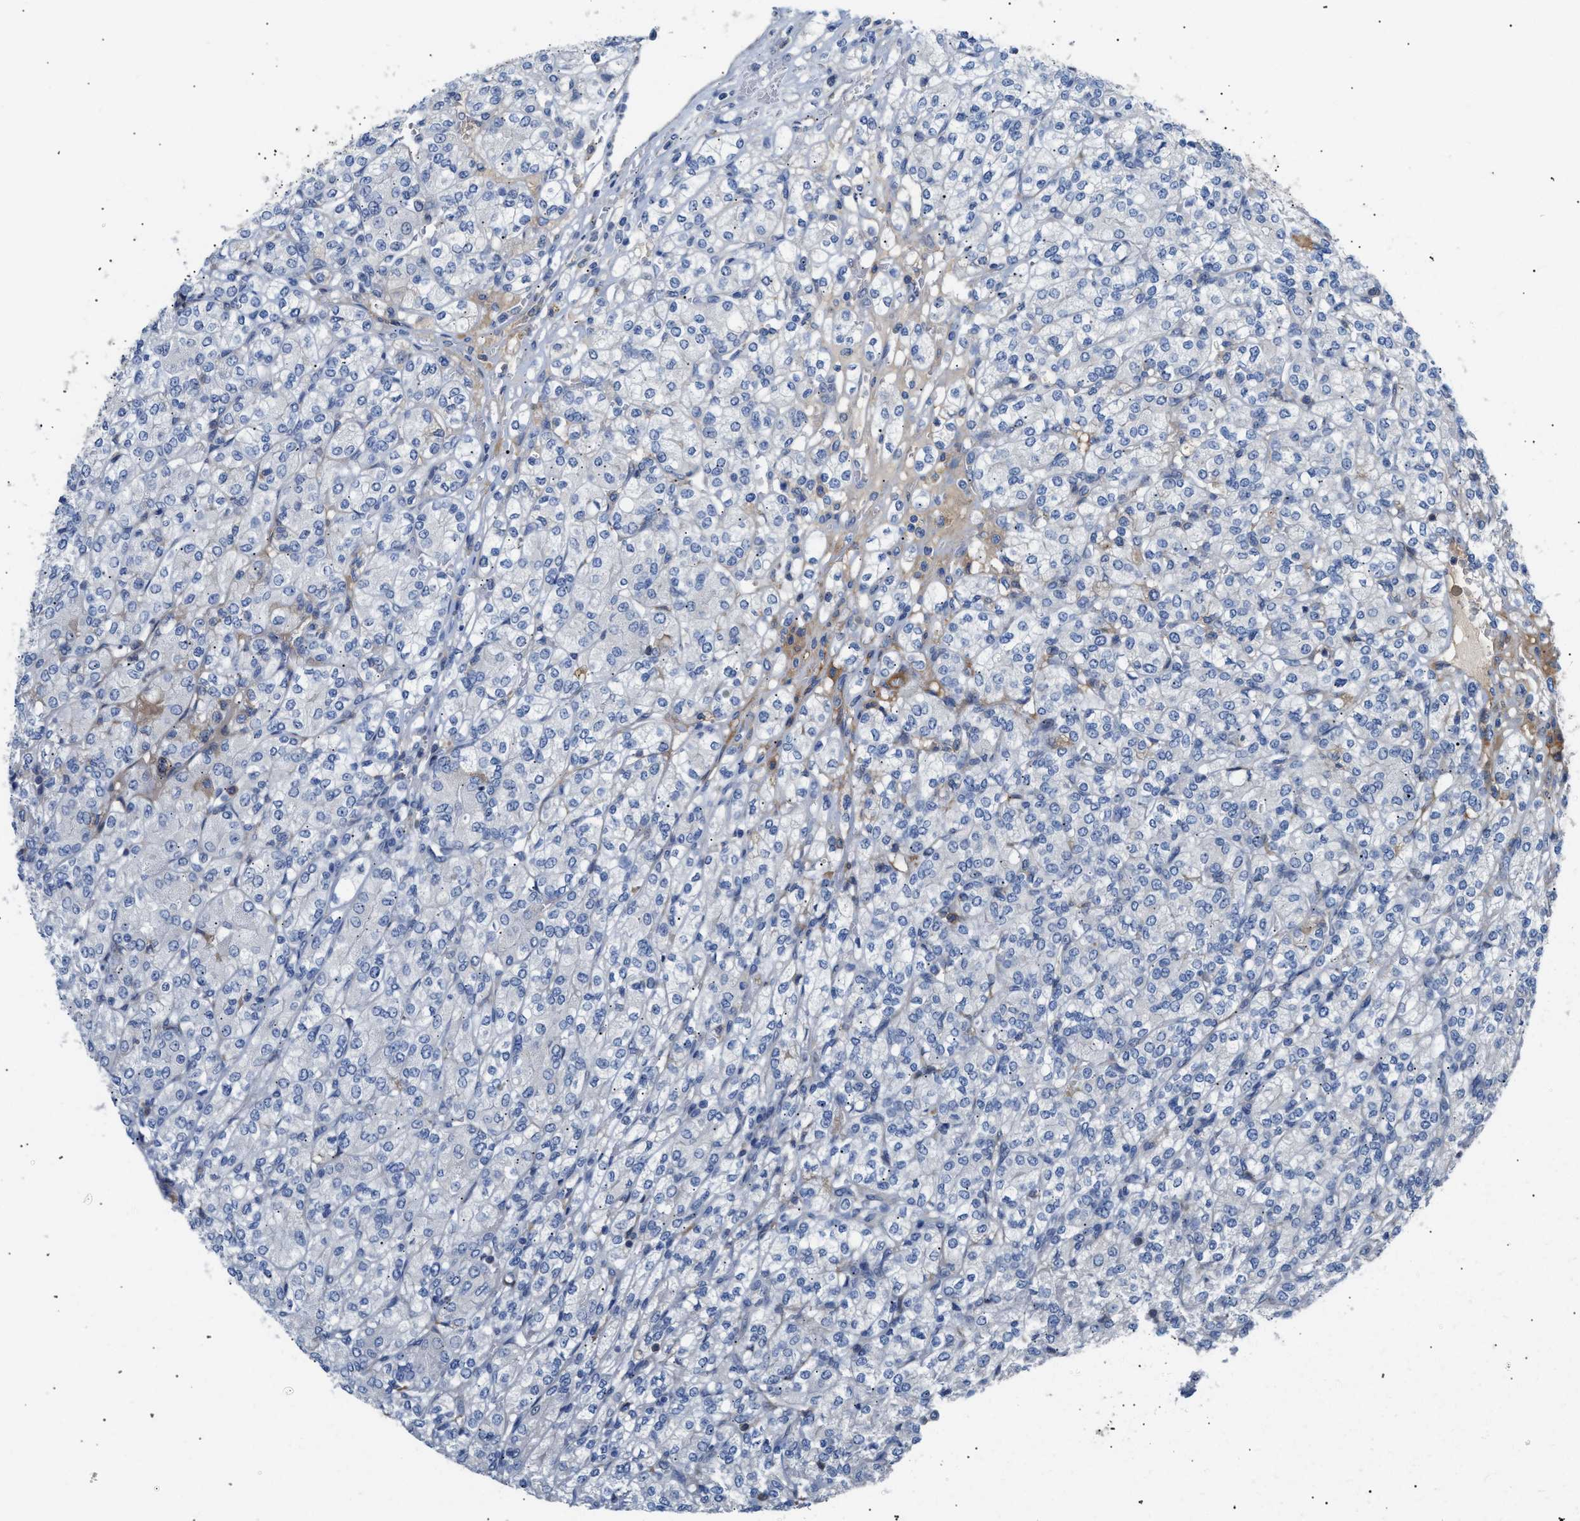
{"staining": {"intensity": "negative", "quantity": "none", "location": "none"}, "tissue": "renal cancer", "cell_type": "Tumor cells", "image_type": "cancer", "snomed": [{"axis": "morphology", "description": "Adenocarcinoma, NOS"}, {"axis": "topography", "description": "Kidney"}], "caption": "Immunohistochemical staining of renal cancer (adenocarcinoma) demonstrates no significant staining in tumor cells.", "gene": "TFPI", "patient": {"sex": "male", "age": 77}}